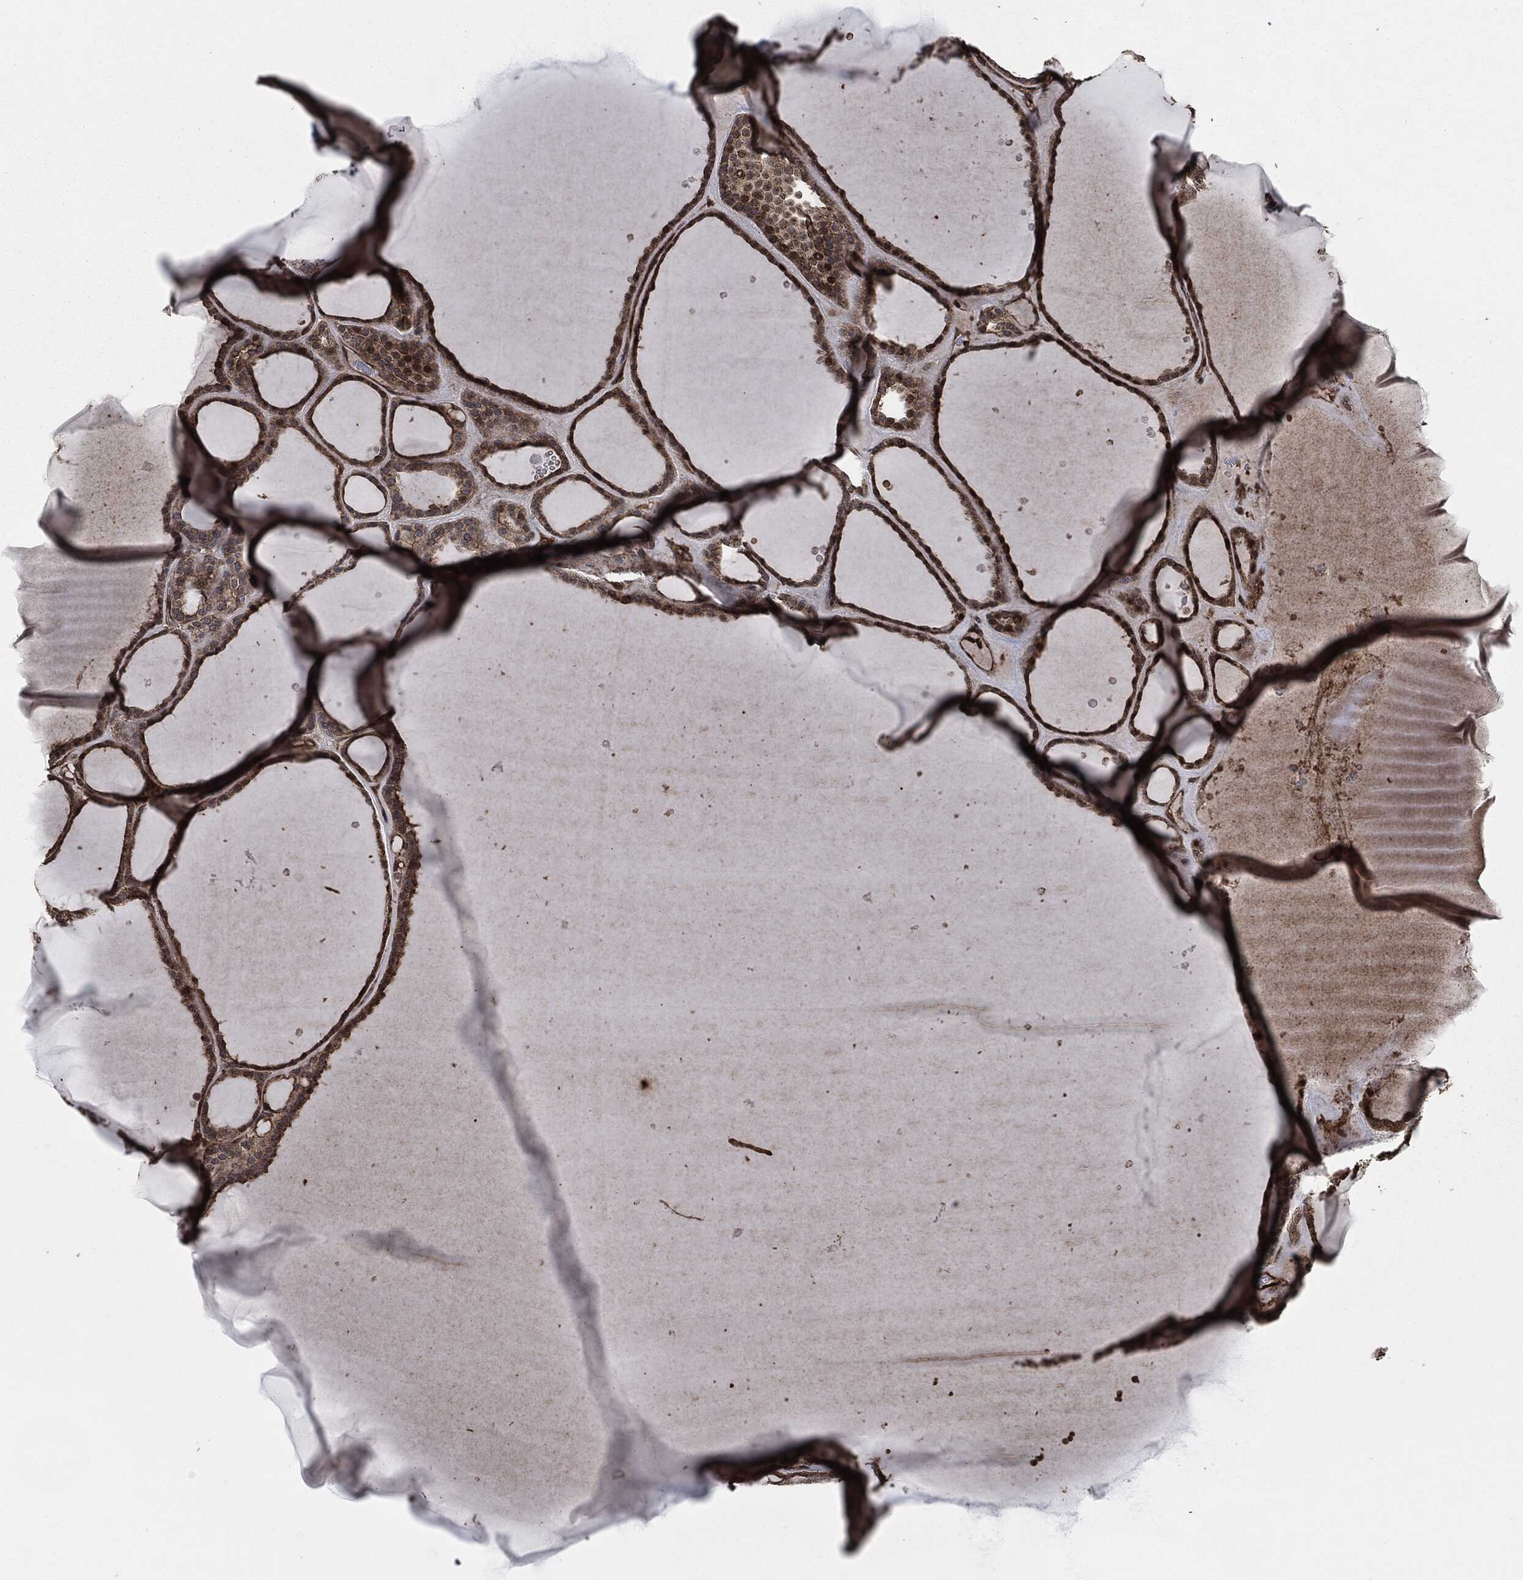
{"staining": {"intensity": "moderate", "quantity": ">75%", "location": "cytoplasmic/membranous"}, "tissue": "thyroid gland", "cell_type": "Glandular cells", "image_type": "normal", "snomed": [{"axis": "morphology", "description": "Normal tissue, NOS"}, {"axis": "topography", "description": "Thyroid gland"}], "caption": "Protein expression analysis of unremarkable human thyroid gland reveals moderate cytoplasmic/membranous expression in about >75% of glandular cells.", "gene": "HRAS", "patient": {"sex": "male", "age": 63}}